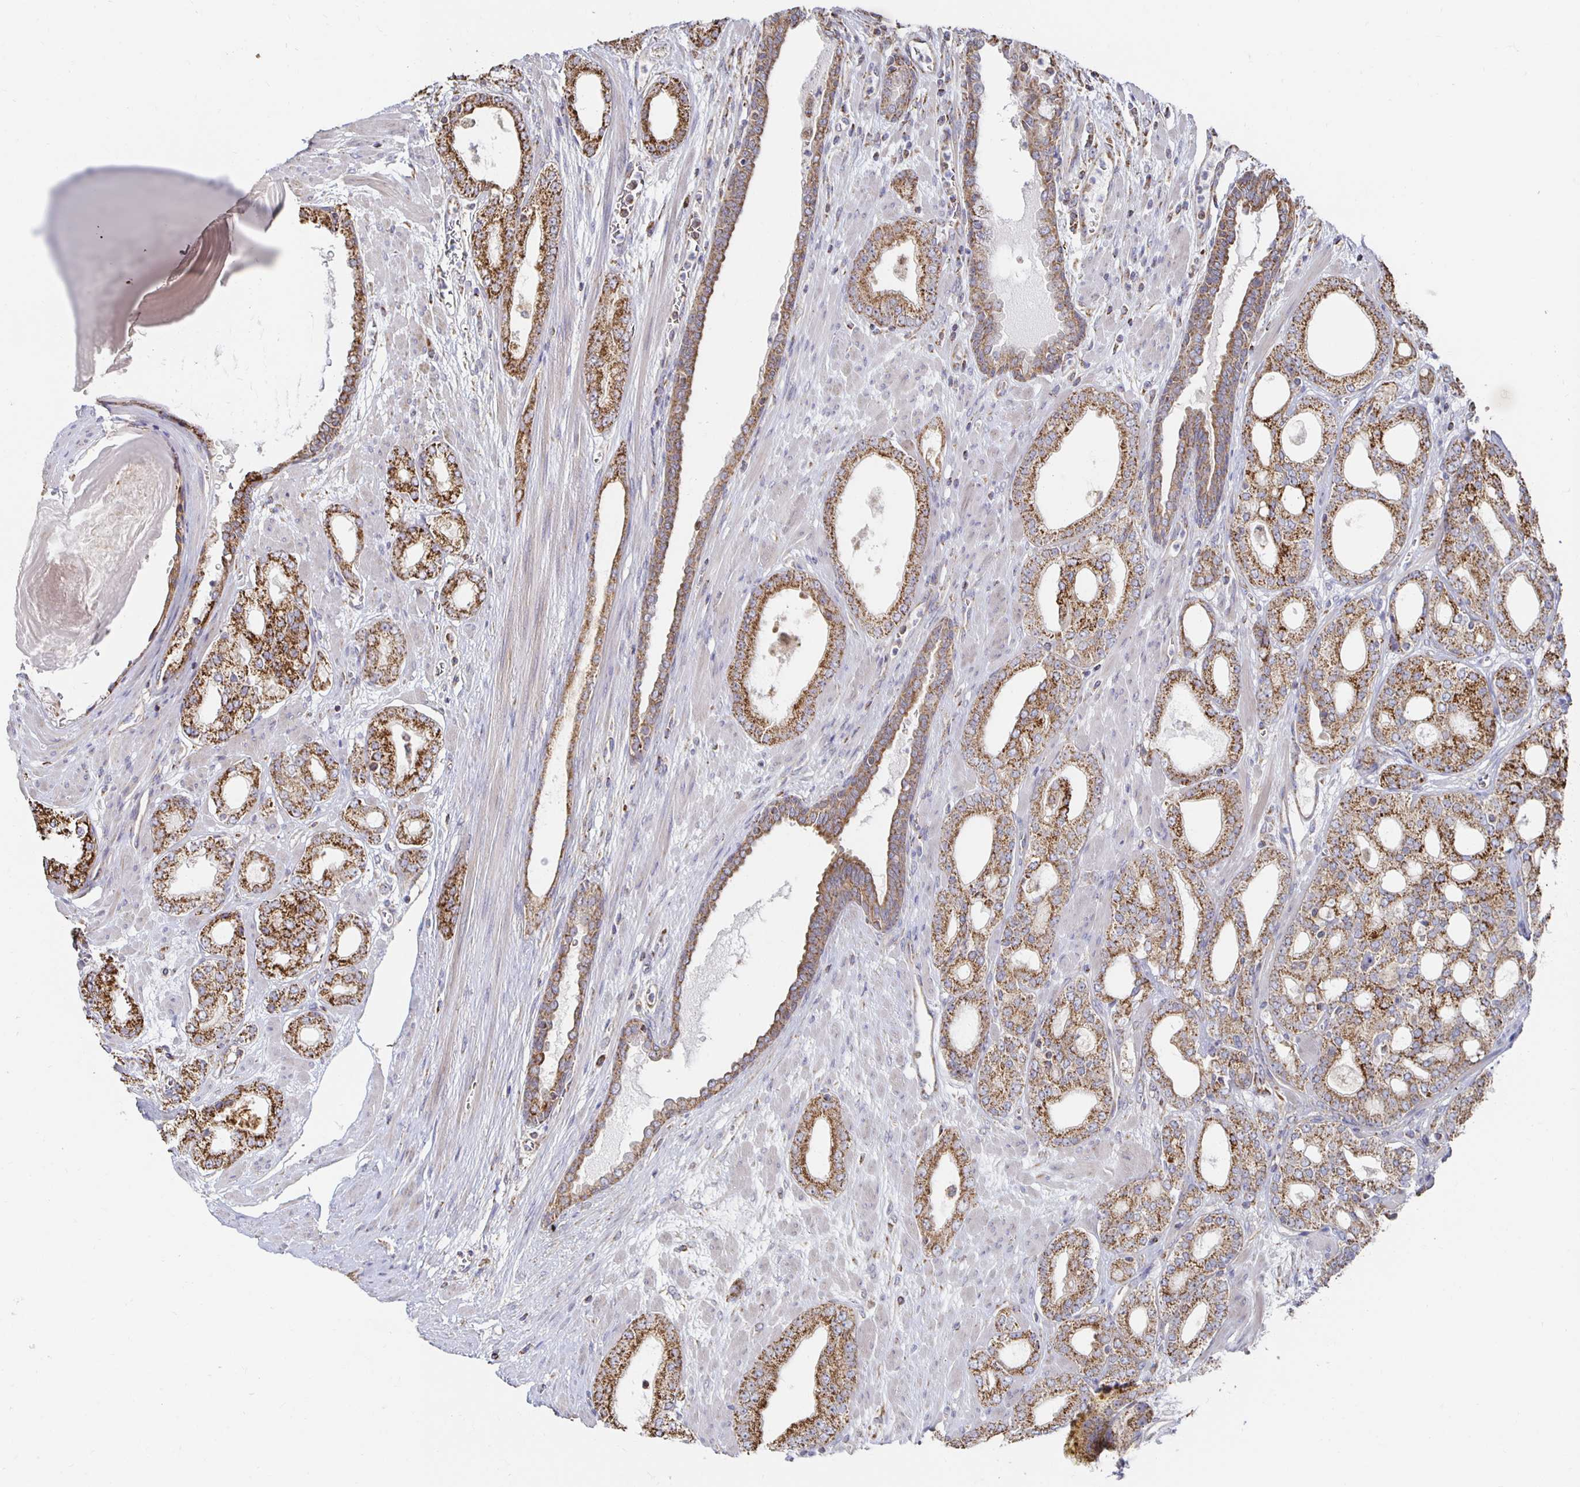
{"staining": {"intensity": "moderate", "quantity": ">75%", "location": "cytoplasmic/membranous"}, "tissue": "prostate cancer", "cell_type": "Tumor cells", "image_type": "cancer", "snomed": [{"axis": "morphology", "description": "Adenocarcinoma, High grade"}, {"axis": "topography", "description": "Prostate"}], "caption": "The photomicrograph reveals staining of adenocarcinoma (high-grade) (prostate), revealing moderate cytoplasmic/membranous protein positivity (brown color) within tumor cells.", "gene": "NKX2-8", "patient": {"sex": "male", "age": 64}}